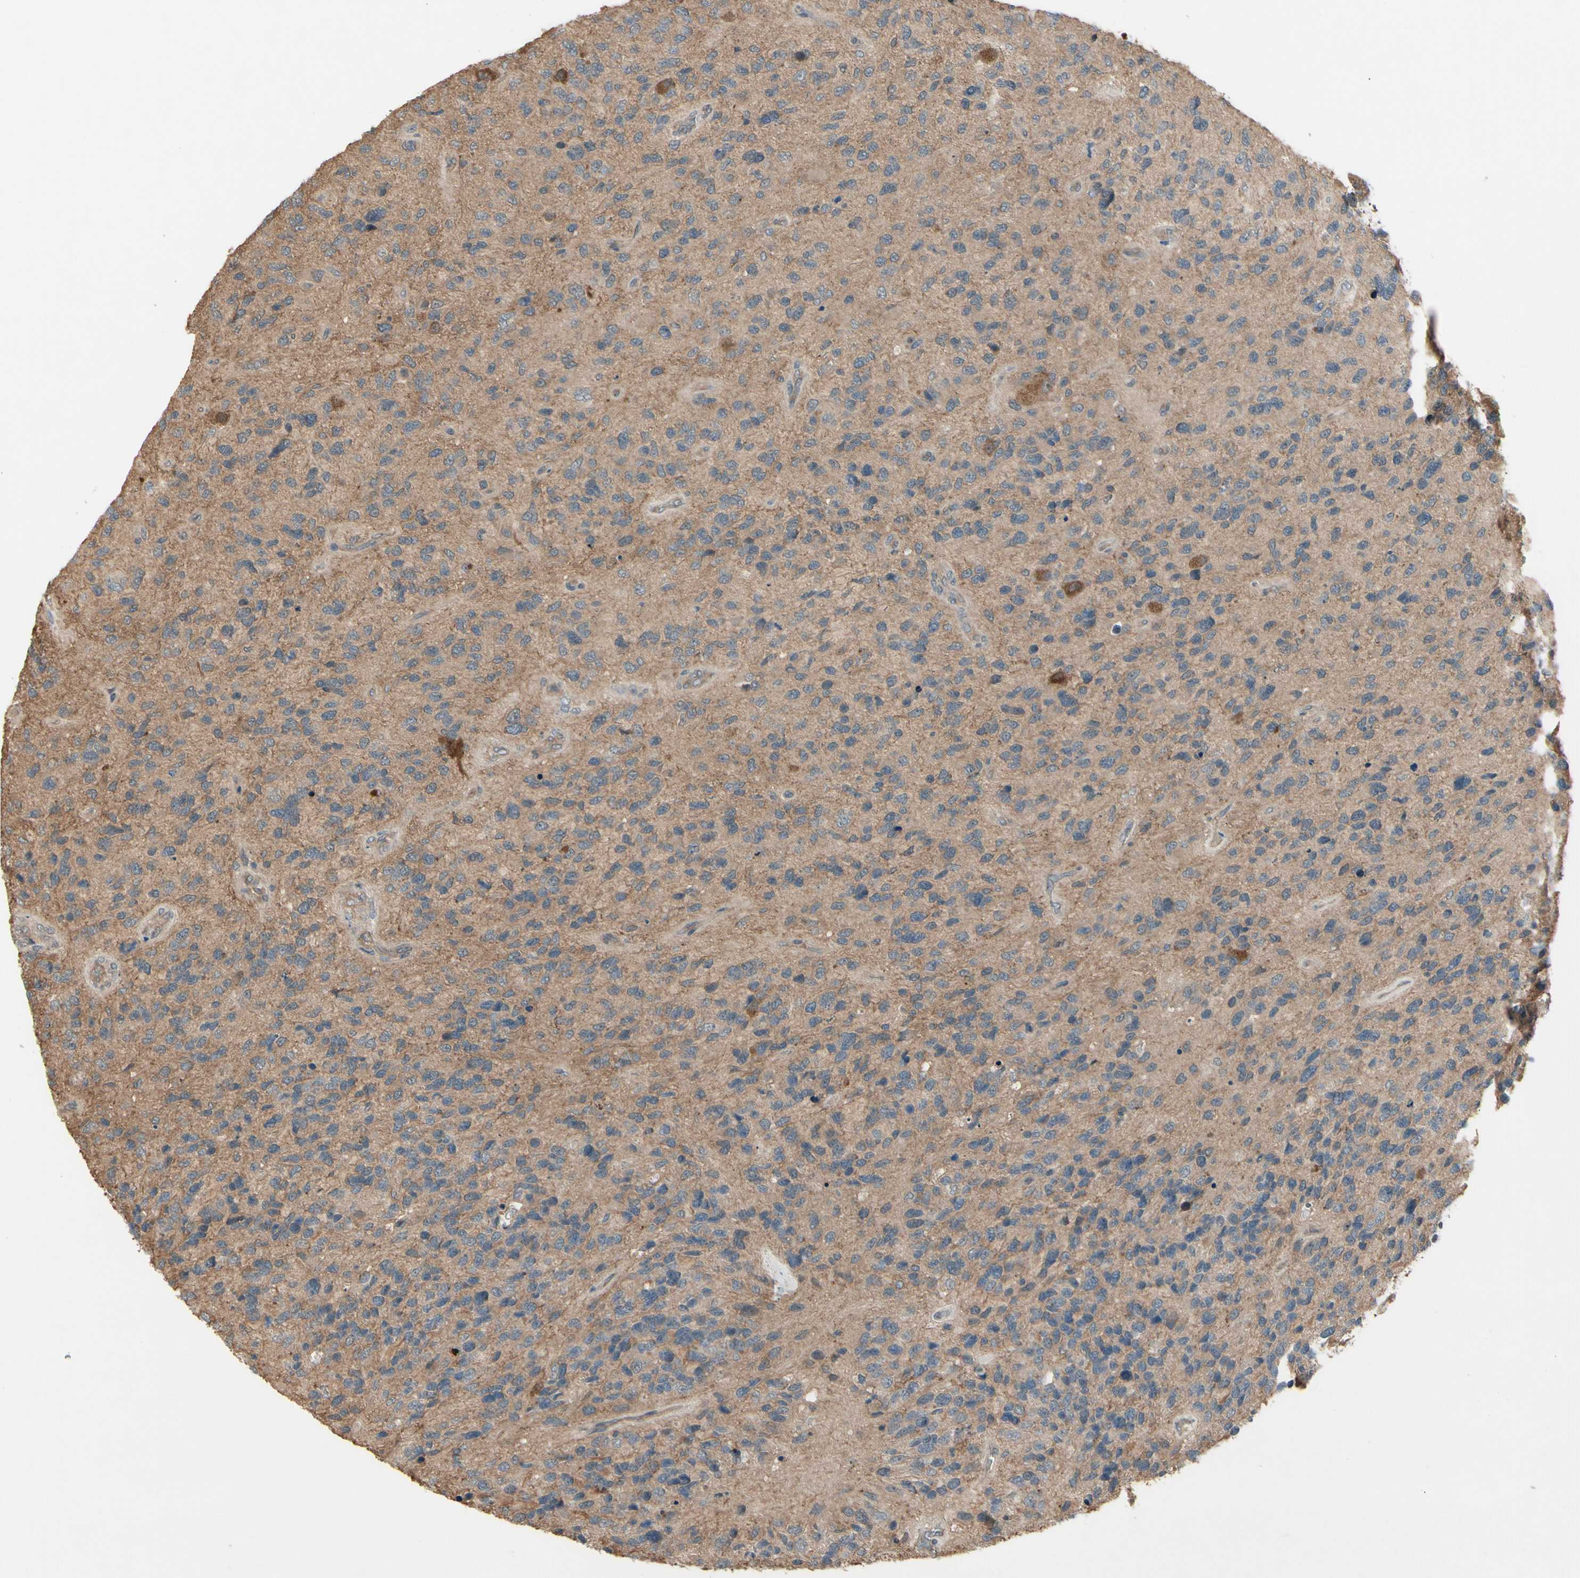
{"staining": {"intensity": "weak", "quantity": ">75%", "location": "cytoplasmic/membranous"}, "tissue": "glioma", "cell_type": "Tumor cells", "image_type": "cancer", "snomed": [{"axis": "morphology", "description": "Glioma, malignant, High grade"}, {"axis": "topography", "description": "Brain"}], "caption": "High-grade glioma (malignant) was stained to show a protein in brown. There is low levels of weak cytoplasmic/membranous expression in approximately >75% of tumor cells. (DAB (3,3'-diaminobenzidine) IHC with brightfield microscopy, high magnification).", "gene": "NSF", "patient": {"sex": "female", "age": 58}}